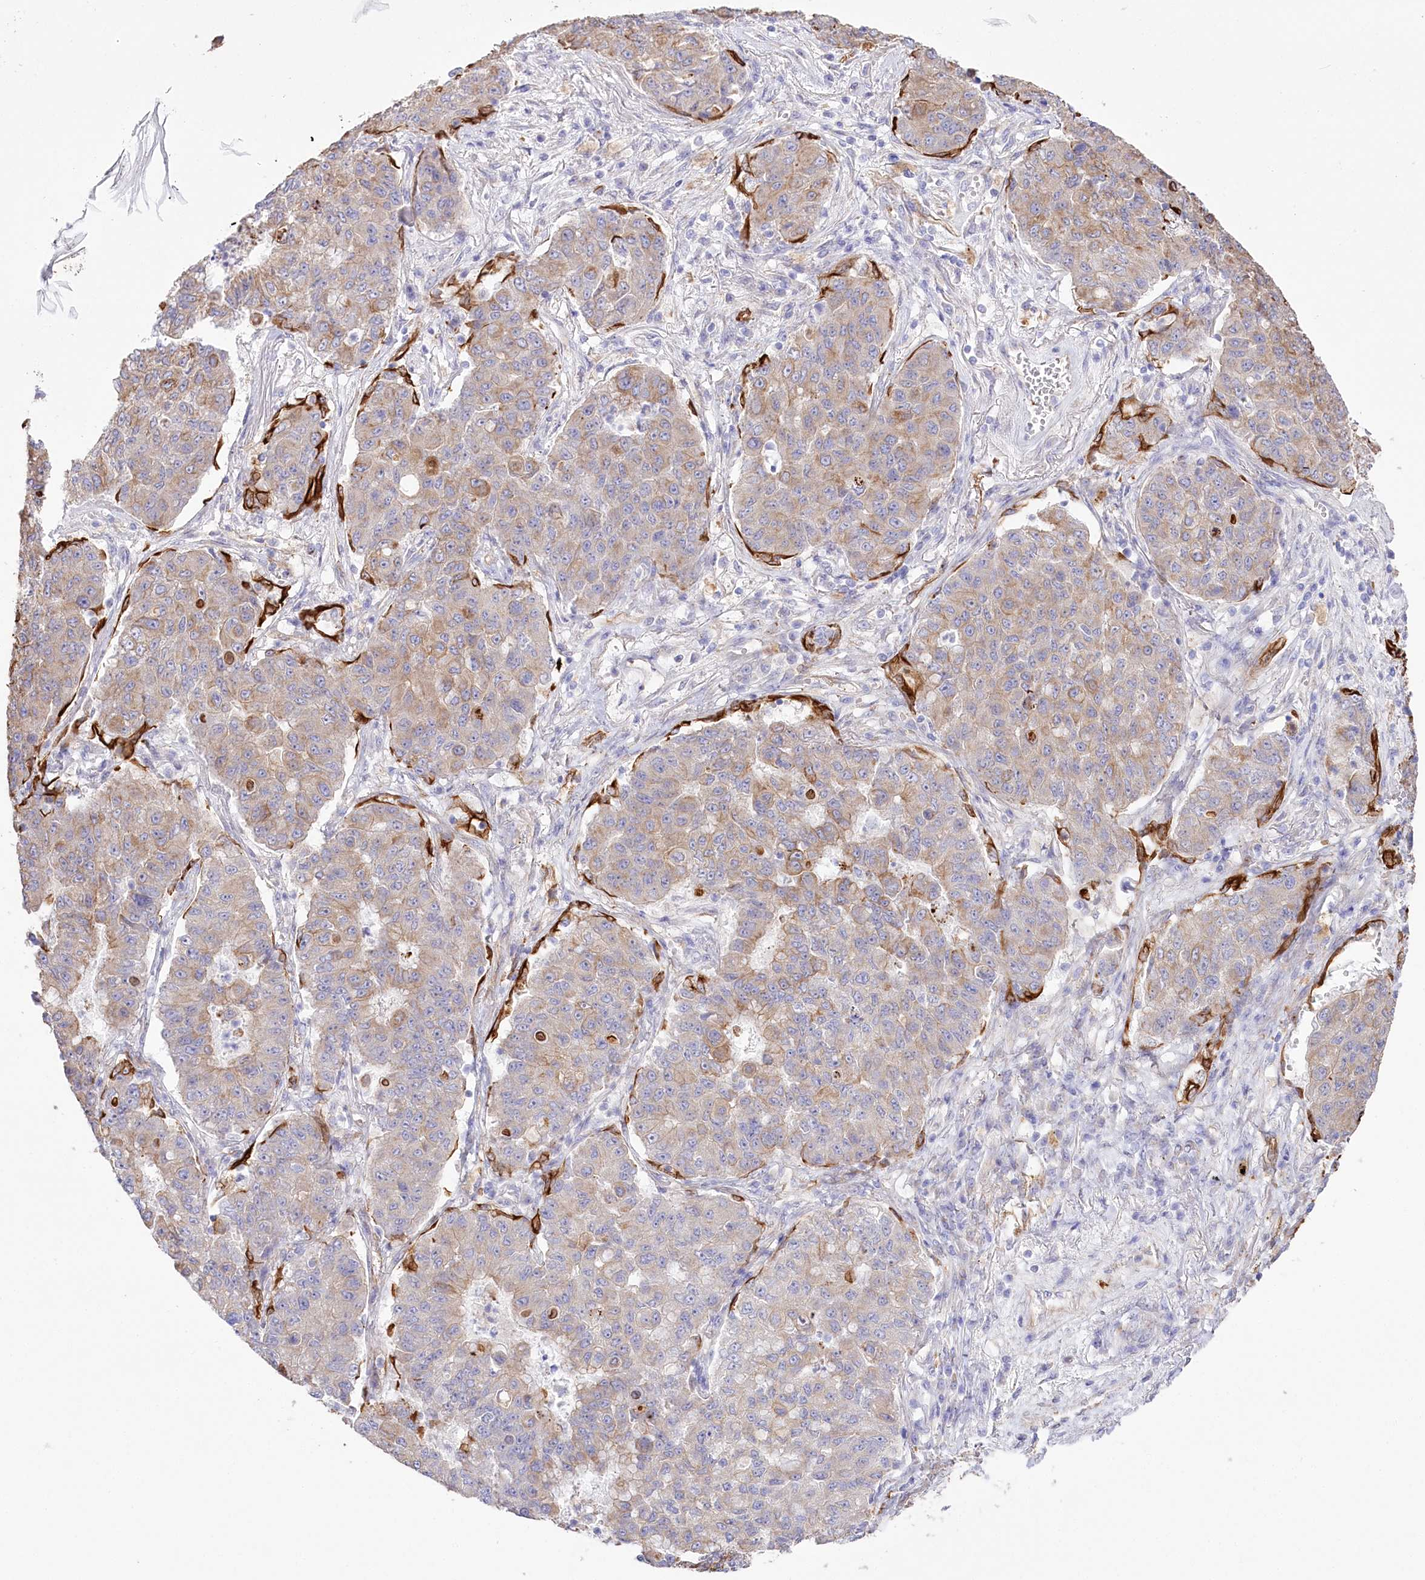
{"staining": {"intensity": "moderate", "quantity": ">75%", "location": "cytoplasmic/membranous"}, "tissue": "lung cancer", "cell_type": "Tumor cells", "image_type": "cancer", "snomed": [{"axis": "morphology", "description": "Squamous cell carcinoma, NOS"}, {"axis": "topography", "description": "Lung"}], "caption": "A photomicrograph showing moderate cytoplasmic/membranous staining in approximately >75% of tumor cells in lung cancer, as visualized by brown immunohistochemical staining.", "gene": "SLC39A10", "patient": {"sex": "male", "age": 74}}